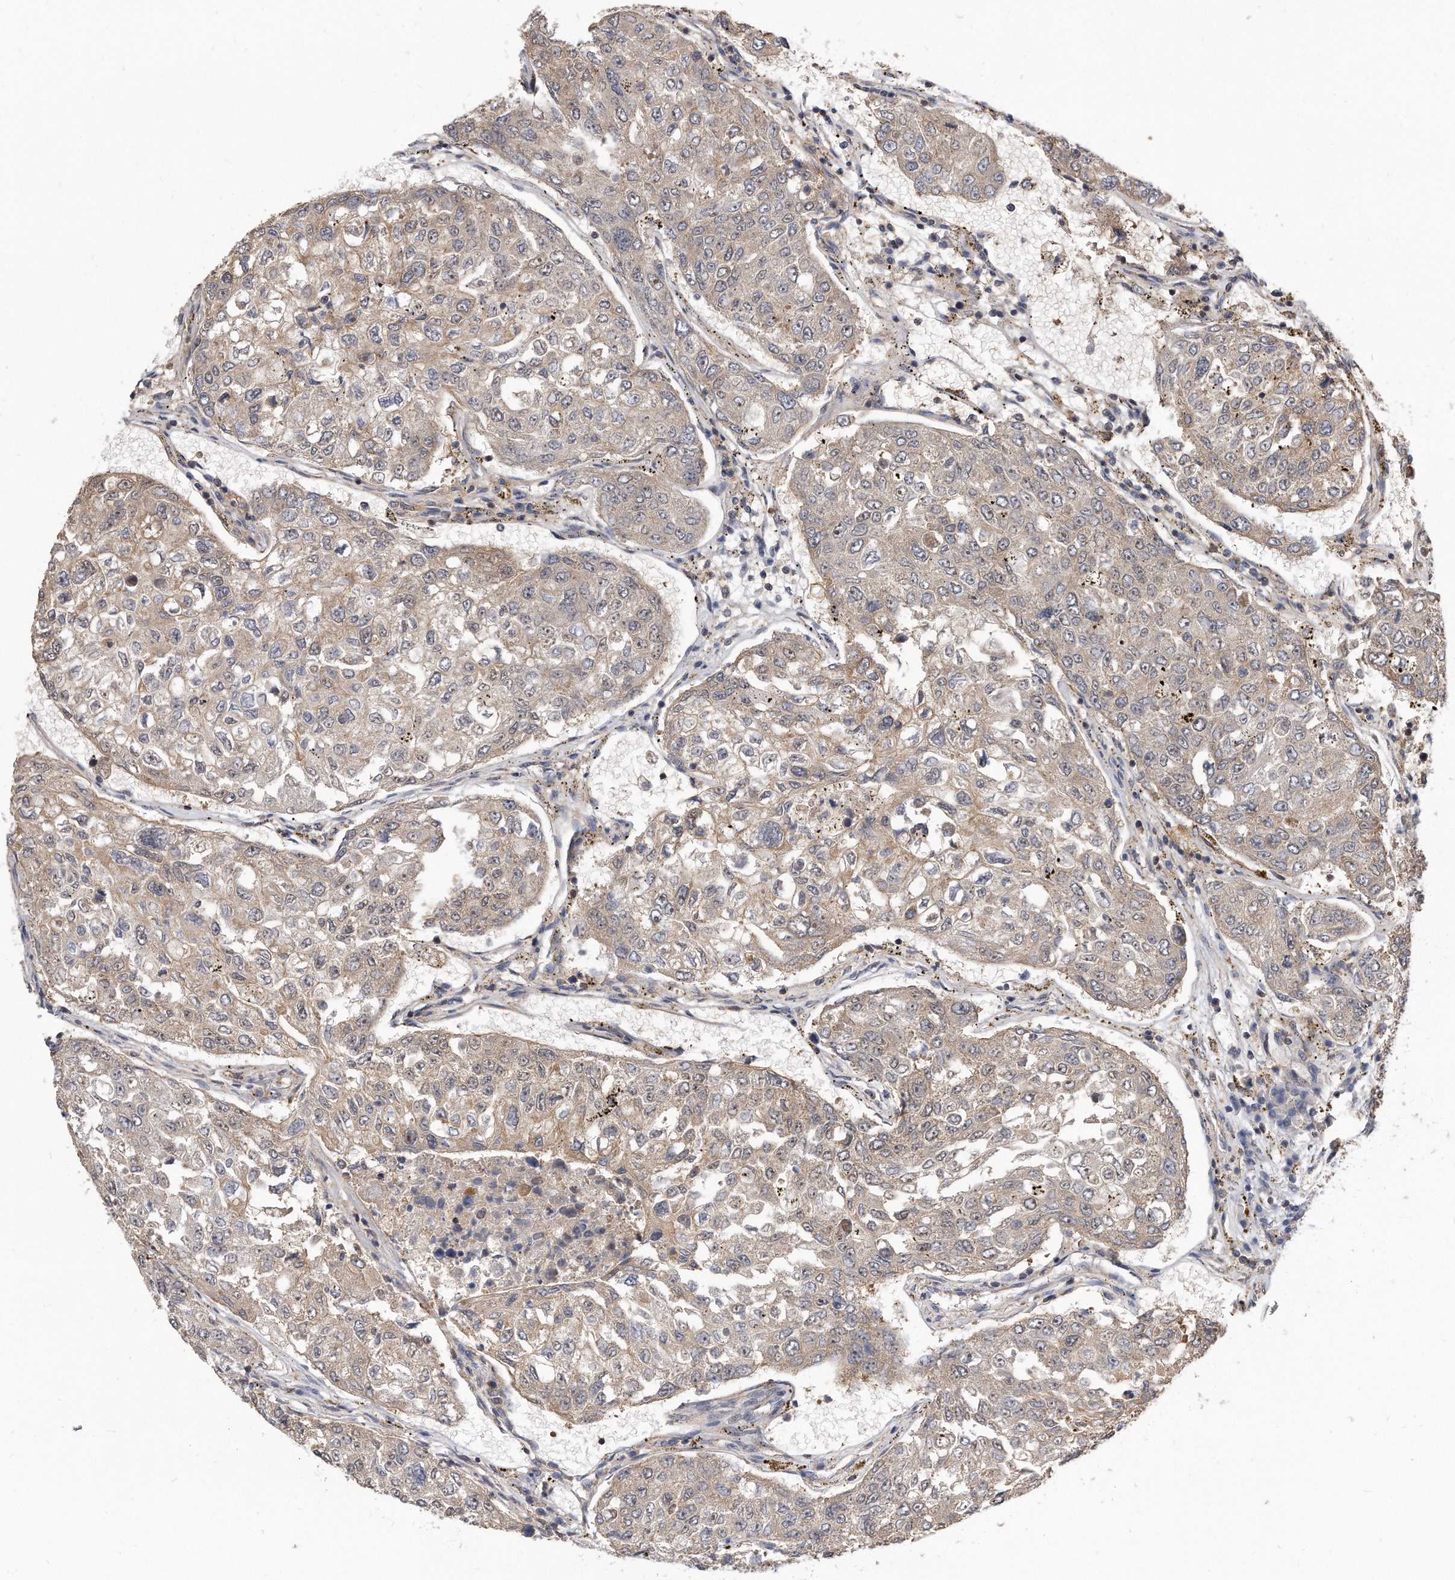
{"staining": {"intensity": "weak", "quantity": "25%-75%", "location": "cytoplasmic/membranous,nuclear"}, "tissue": "urothelial cancer", "cell_type": "Tumor cells", "image_type": "cancer", "snomed": [{"axis": "morphology", "description": "Urothelial carcinoma, High grade"}, {"axis": "topography", "description": "Lymph node"}, {"axis": "topography", "description": "Urinary bladder"}], "caption": "Protein staining of urothelial cancer tissue displays weak cytoplasmic/membranous and nuclear expression in about 25%-75% of tumor cells.", "gene": "TCP1", "patient": {"sex": "male", "age": 51}}